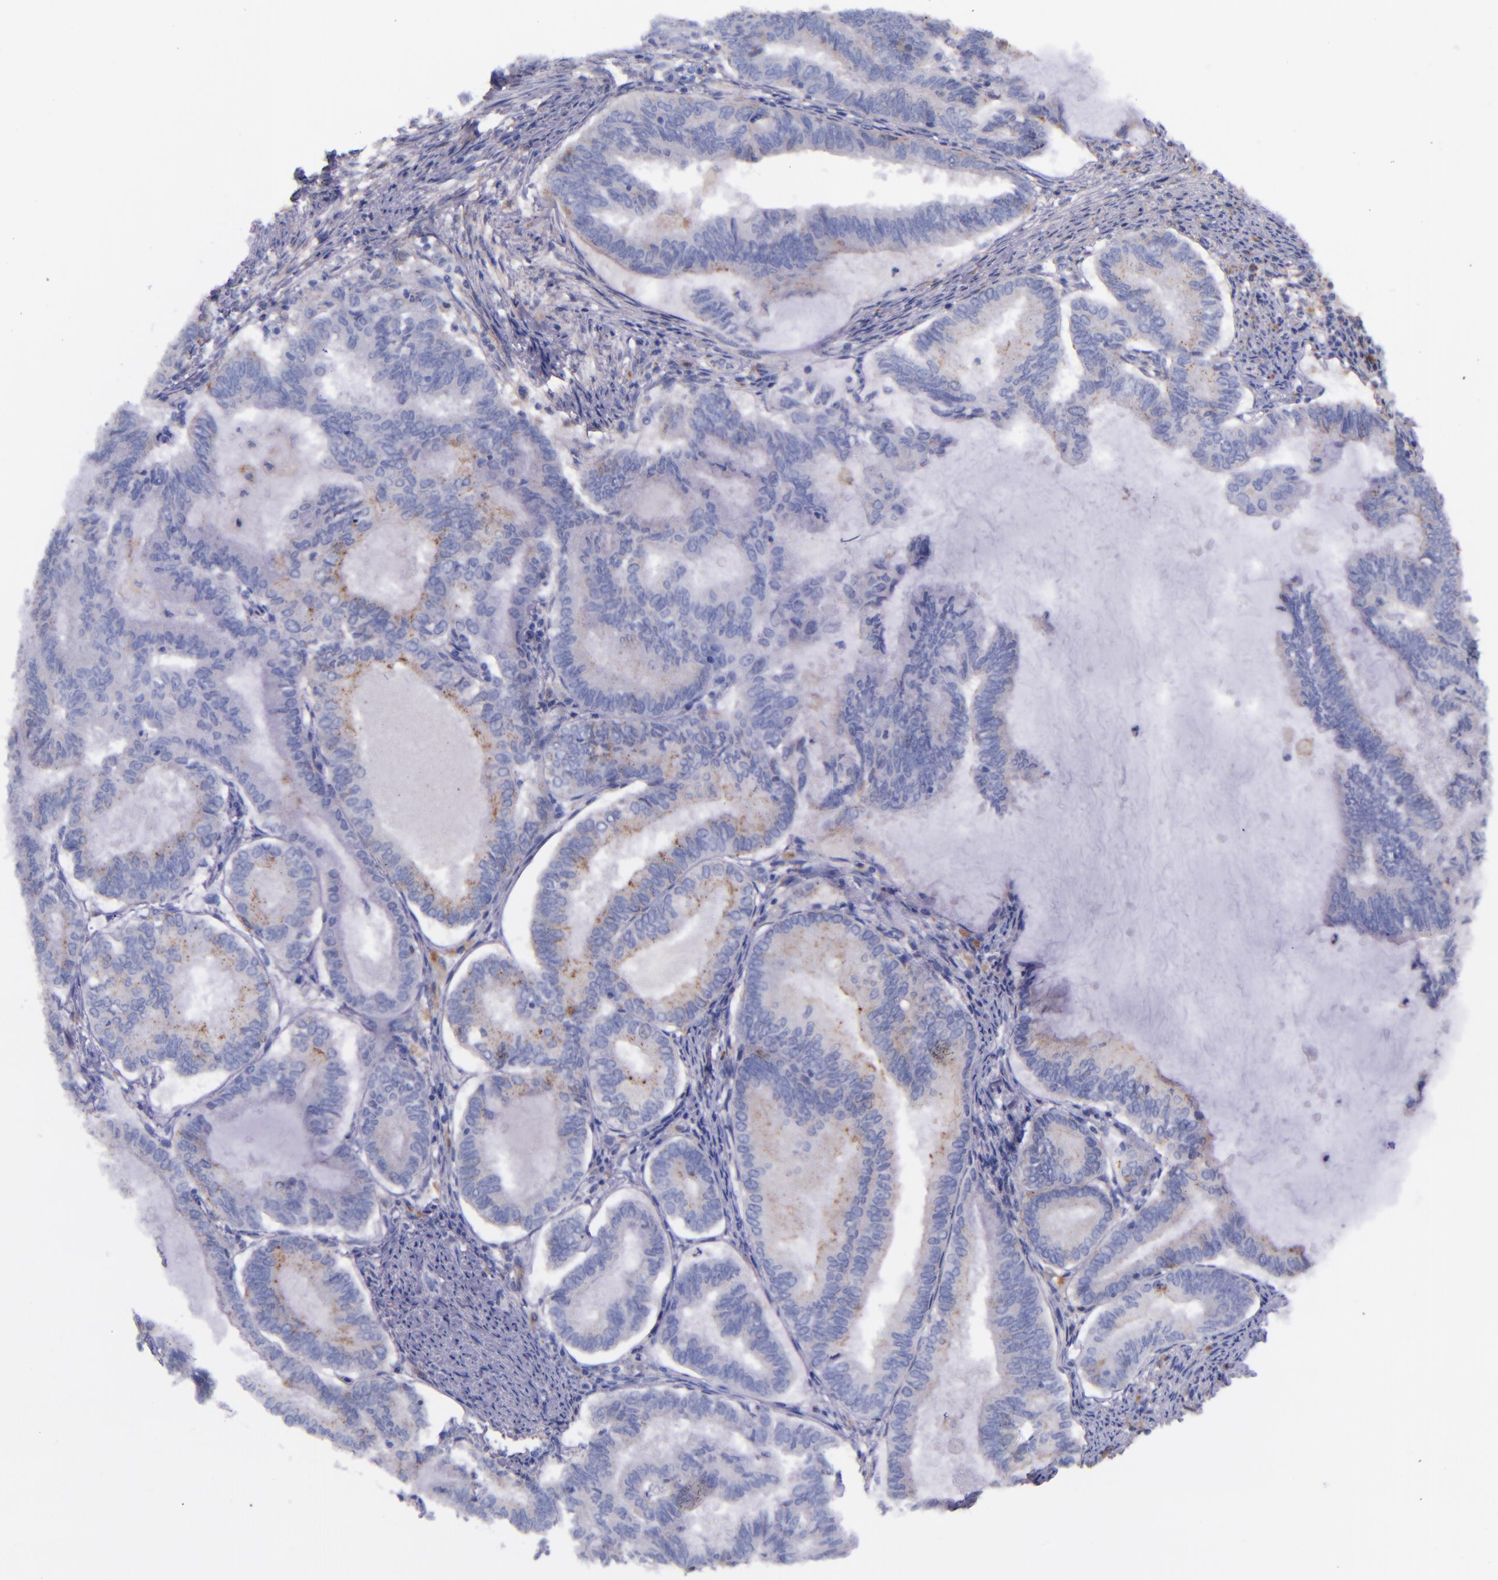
{"staining": {"intensity": "weak", "quantity": "25%-75%", "location": "cytoplasmic/membranous"}, "tissue": "endometrial cancer", "cell_type": "Tumor cells", "image_type": "cancer", "snomed": [{"axis": "morphology", "description": "Adenocarcinoma, NOS"}, {"axis": "topography", "description": "Endometrium"}], "caption": "A brown stain labels weak cytoplasmic/membranous staining of a protein in adenocarcinoma (endometrial) tumor cells. (IHC, brightfield microscopy, high magnification).", "gene": "IVL", "patient": {"sex": "female", "age": 86}}